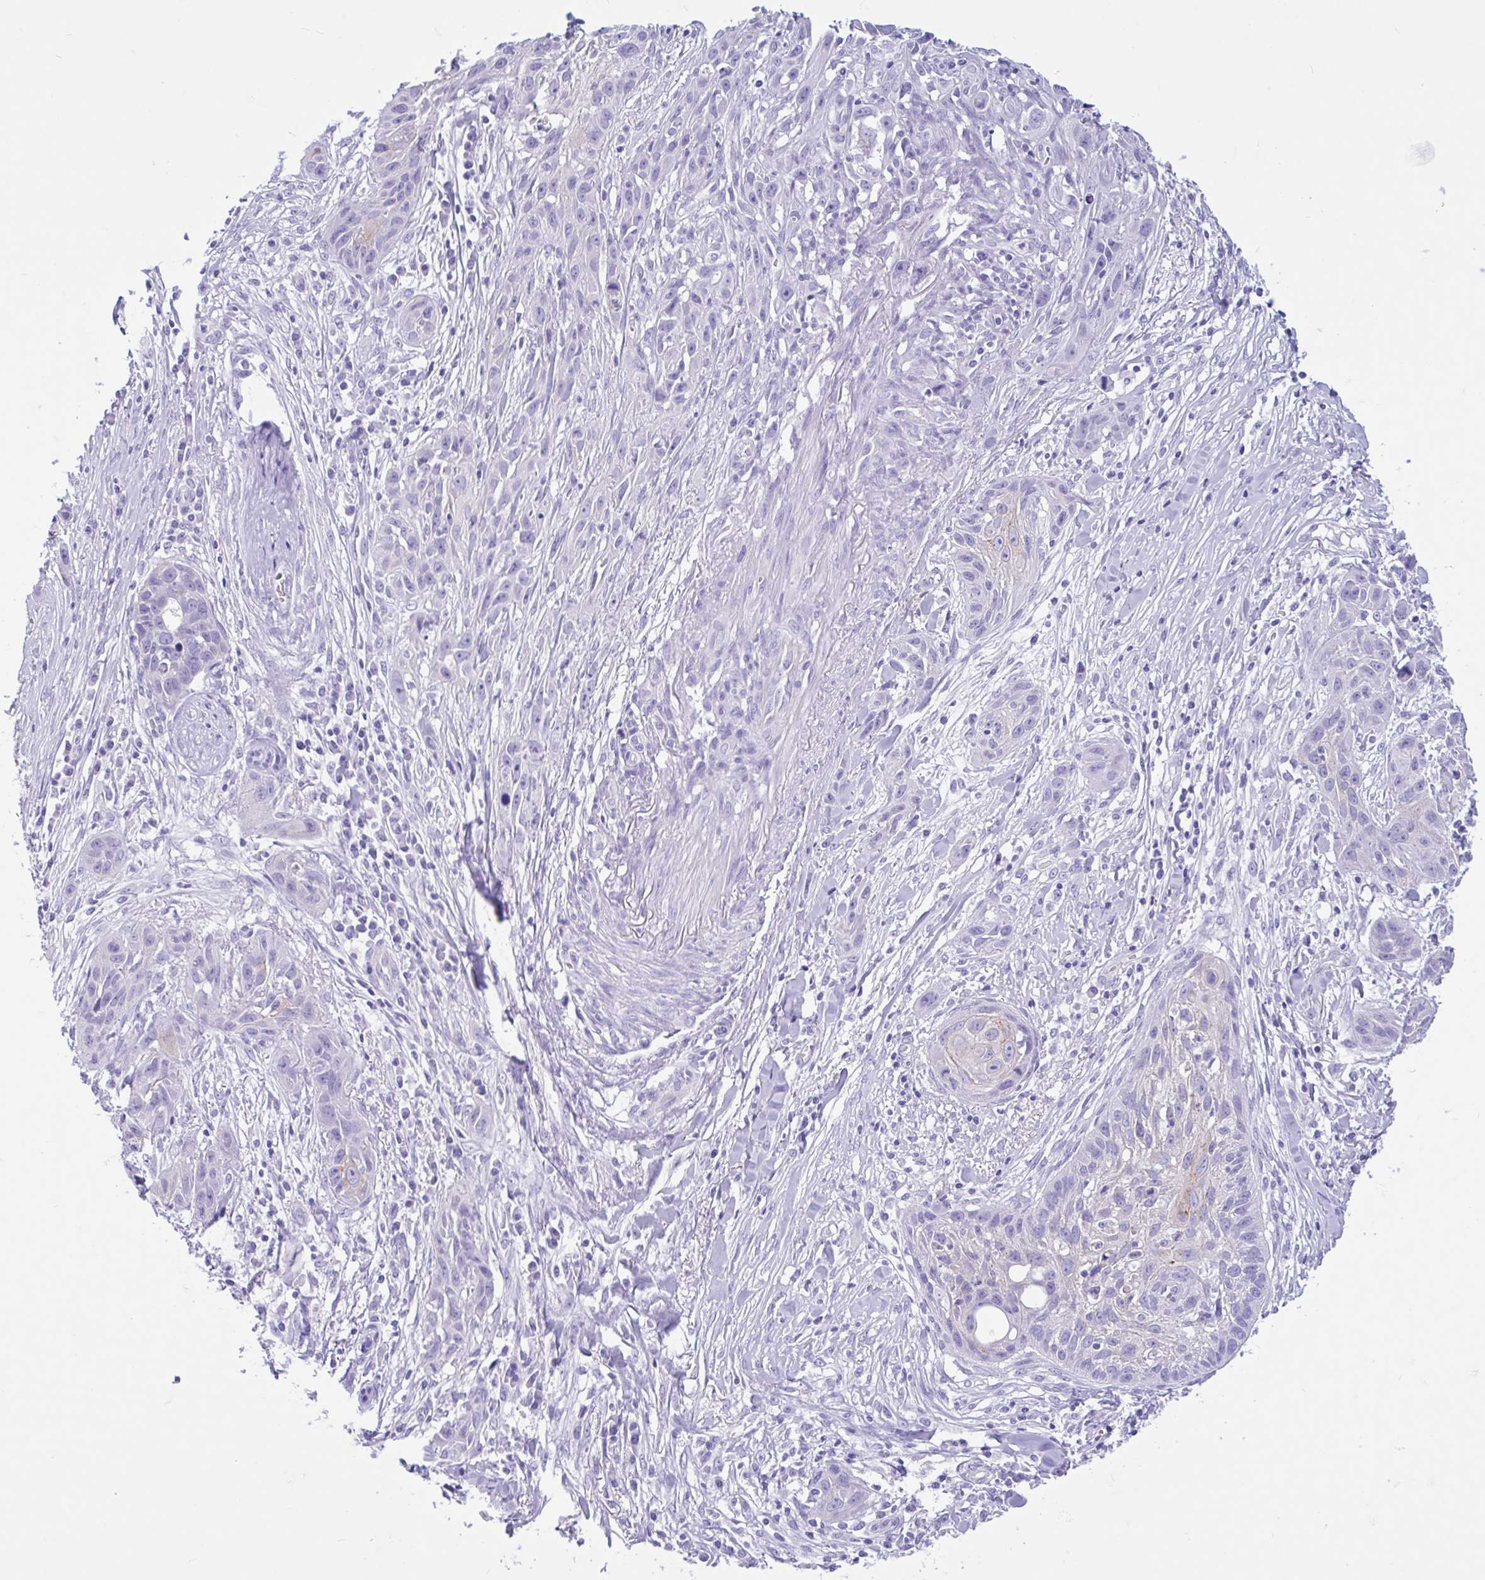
{"staining": {"intensity": "weak", "quantity": "<25%", "location": "cytoplasmic/membranous"}, "tissue": "skin cancer", "cell_type": "Tumor cells", "image_type": "cancer", "snomed": [{"axis": "morphology", "description": "Squamous cell carcinoma, NOS"}, {"axis": "topography", "description": "Skin"}, {"axis": "topography", "description": "Vulva"}], "caption": "Immunohistochemistry (IHC) image of skin cancer (squamous cell carcinoma) stained for a protein (brown), which demonstrates no expression in tumor cells.", "gene": "TMEM79", "patient": {"sex": "female", "age": 83}}